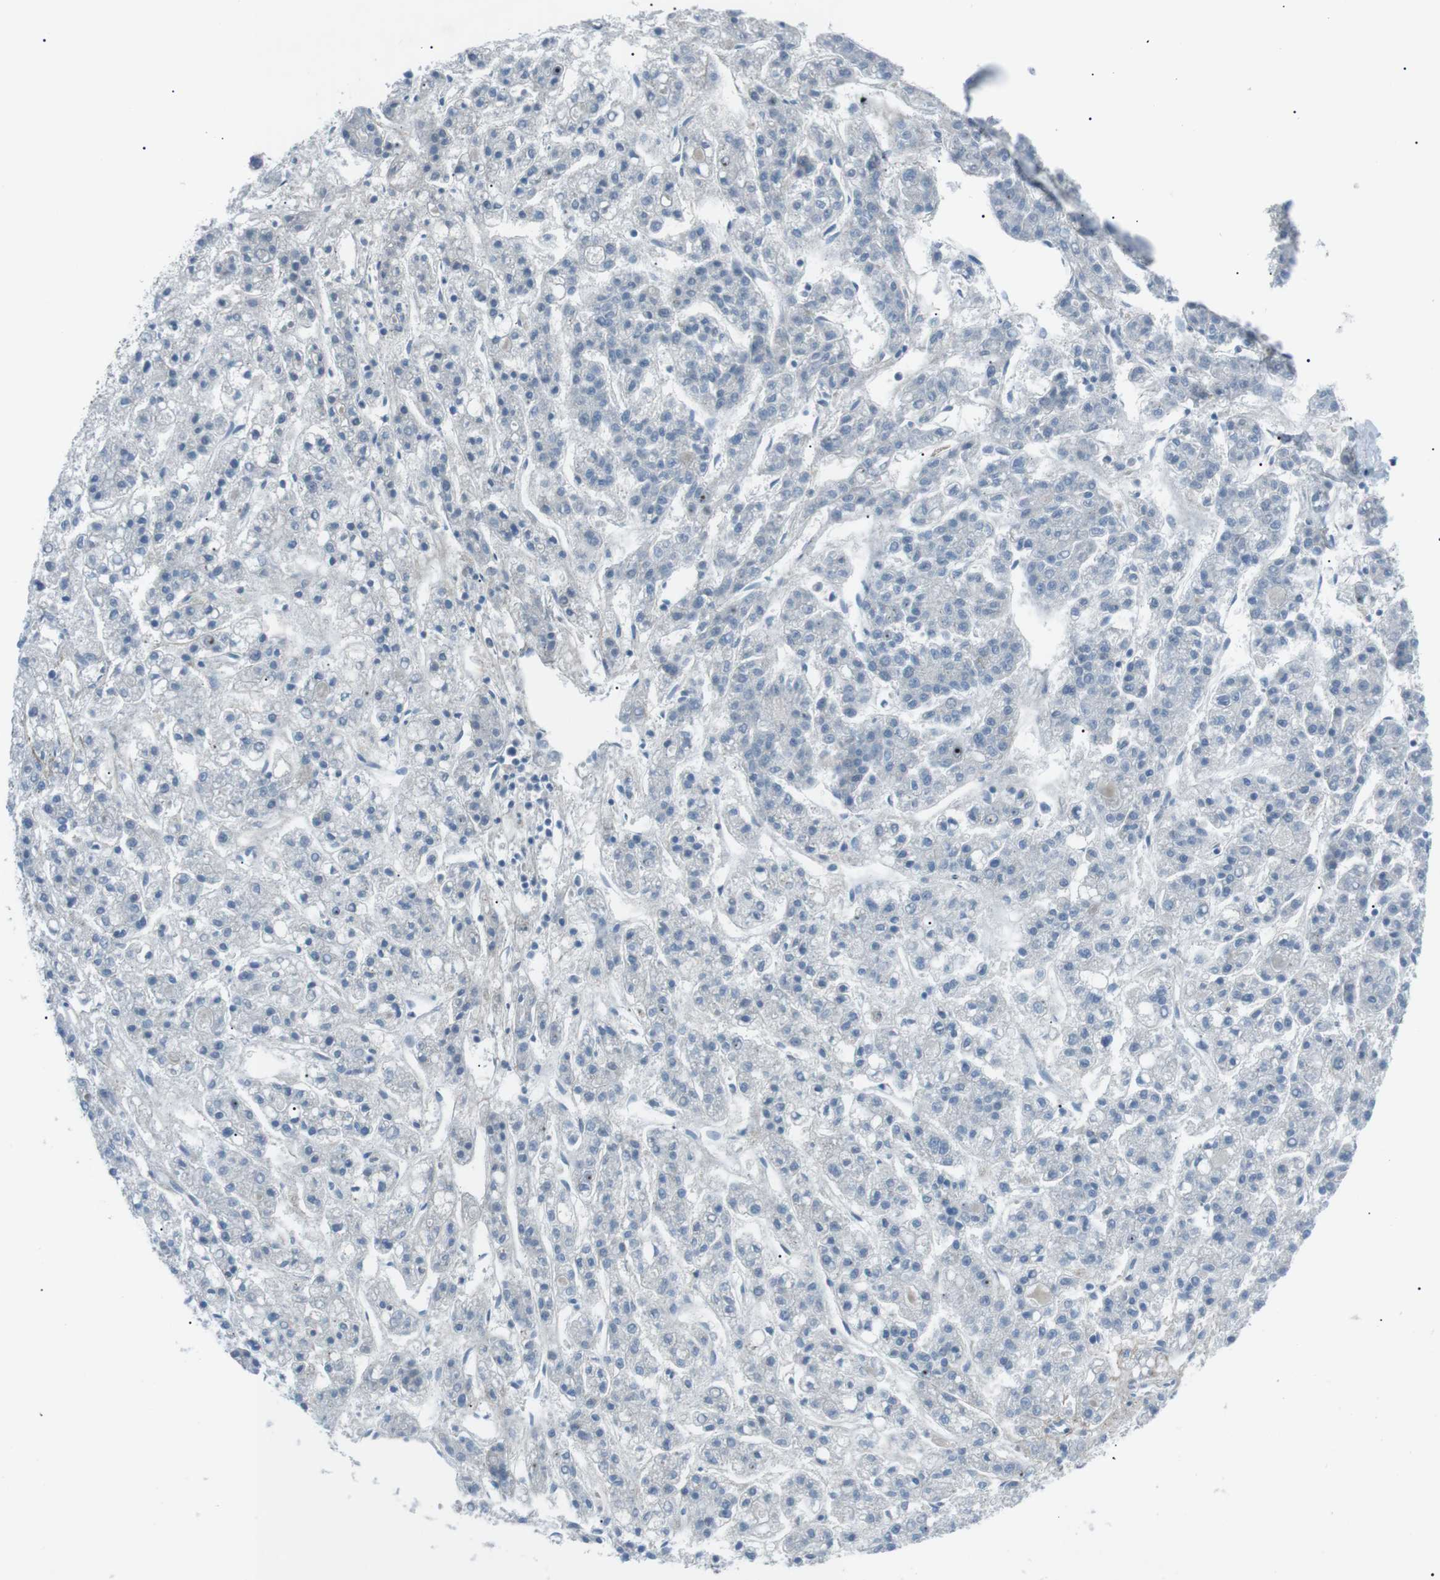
{"staining": {"intensity": "negative", "quantity": "none", "location": "none"}, "tissue": "liver cancer", "cell_type": "Tumor cells", "image_type": "cancer", "snomed": [{"axis": "morphology", "description": "Carcinoma, Hepatocellular, NOS"}, {"axis": "topography", "description": "Liver"}], "caption": "A micrograph of human liver cancer is negative for staining in tumor cells.", "gene": "ARID5B", "patient": {"sex": "male", "age": 70}}